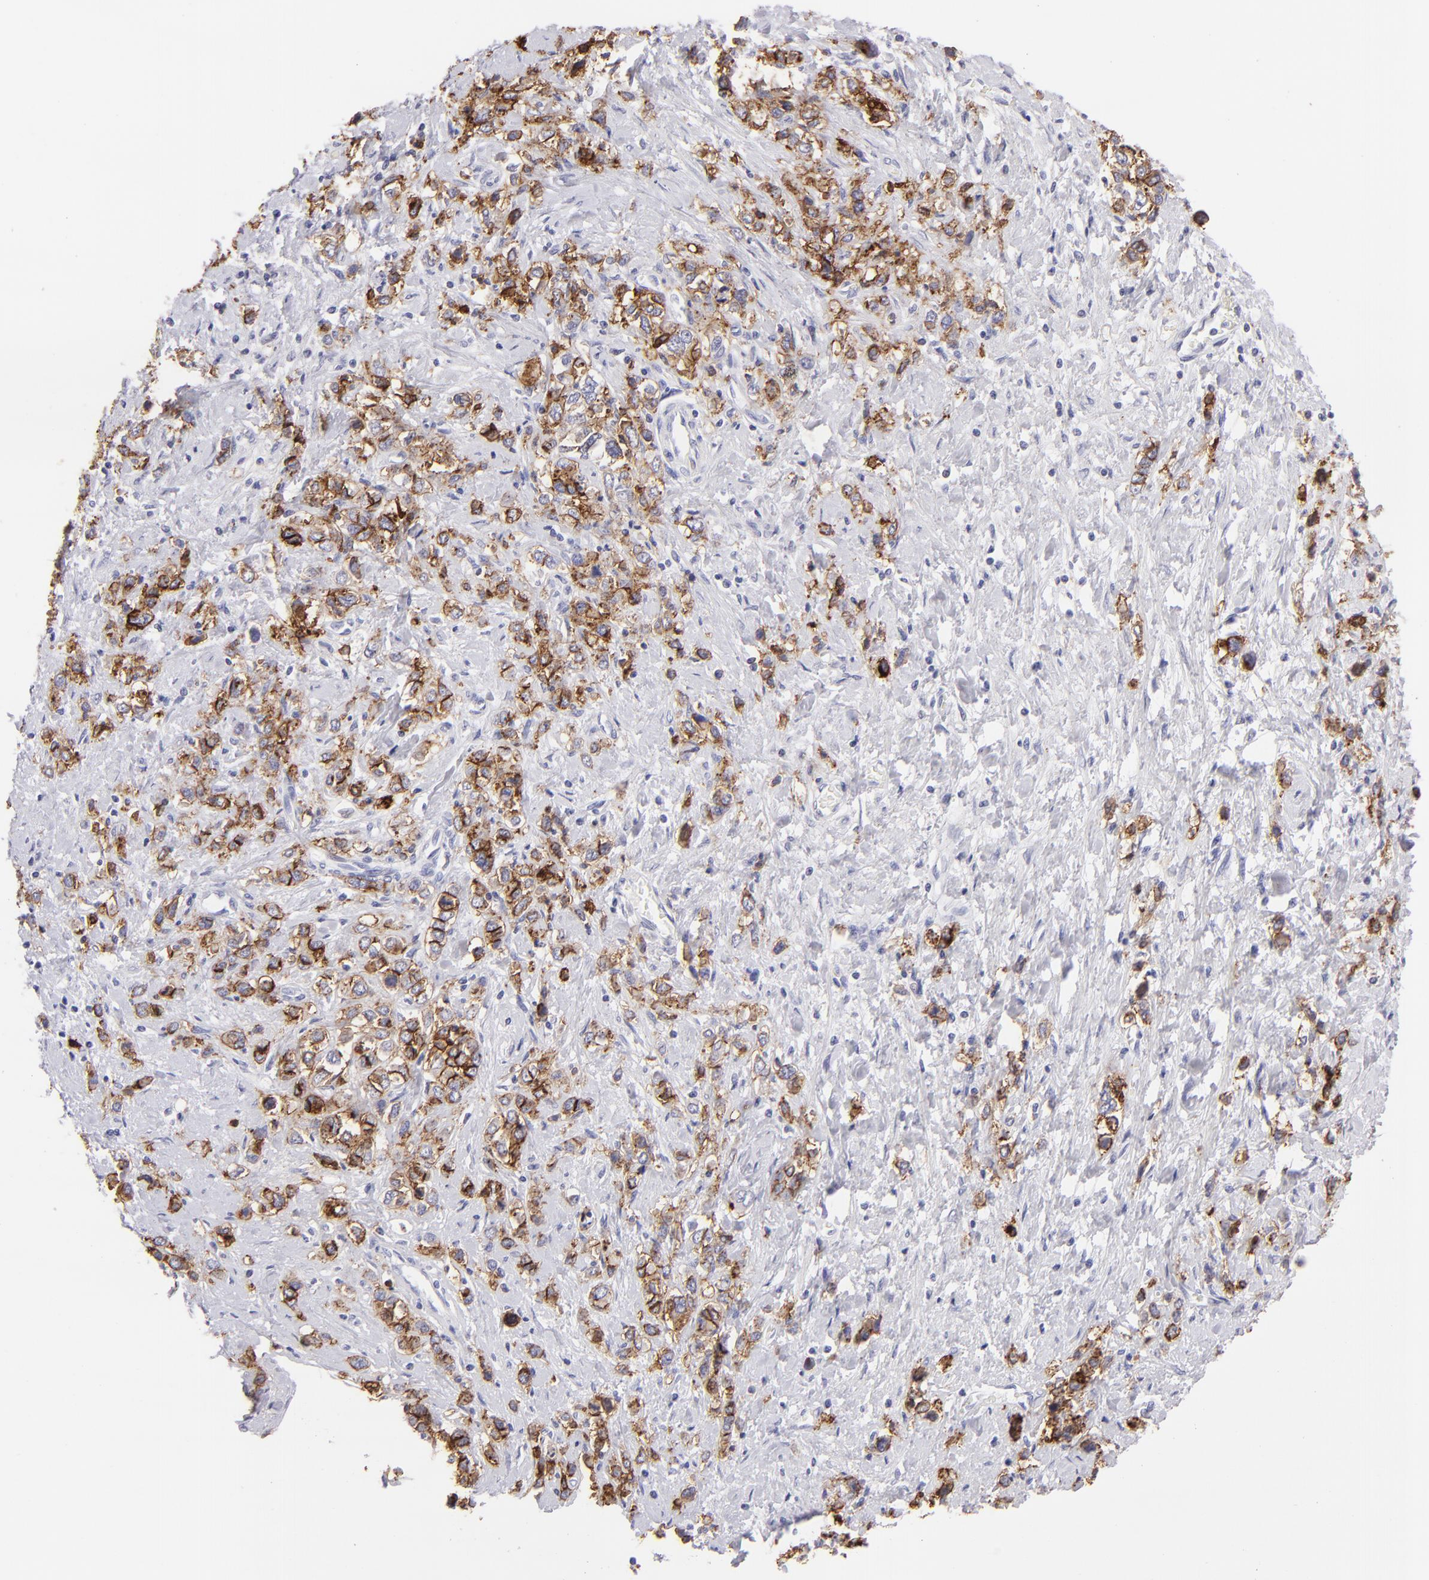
{"staining": {"intensity": "moderate", "quantity": "25%-75%", "location": "cytoplasmic/membranous"}, "tissue": "stomach cancer", "cell_type": "Tumor cells", "image_type": "cancer", "snomed": [{"axis": "morphology", "description": "Adenocarcinoma, NOS"}, {"axis": "topography", "description": "Stomach, upper"}], "caption": "Immunohistochemical staining of human stomach cancer demonstrates medium levels of moderate cytoplasmic/membranous staining in approximately 25%-75% of tumor cells.", "gene": "CLDN4", "patient": {"sex": "male", "age": 76}}